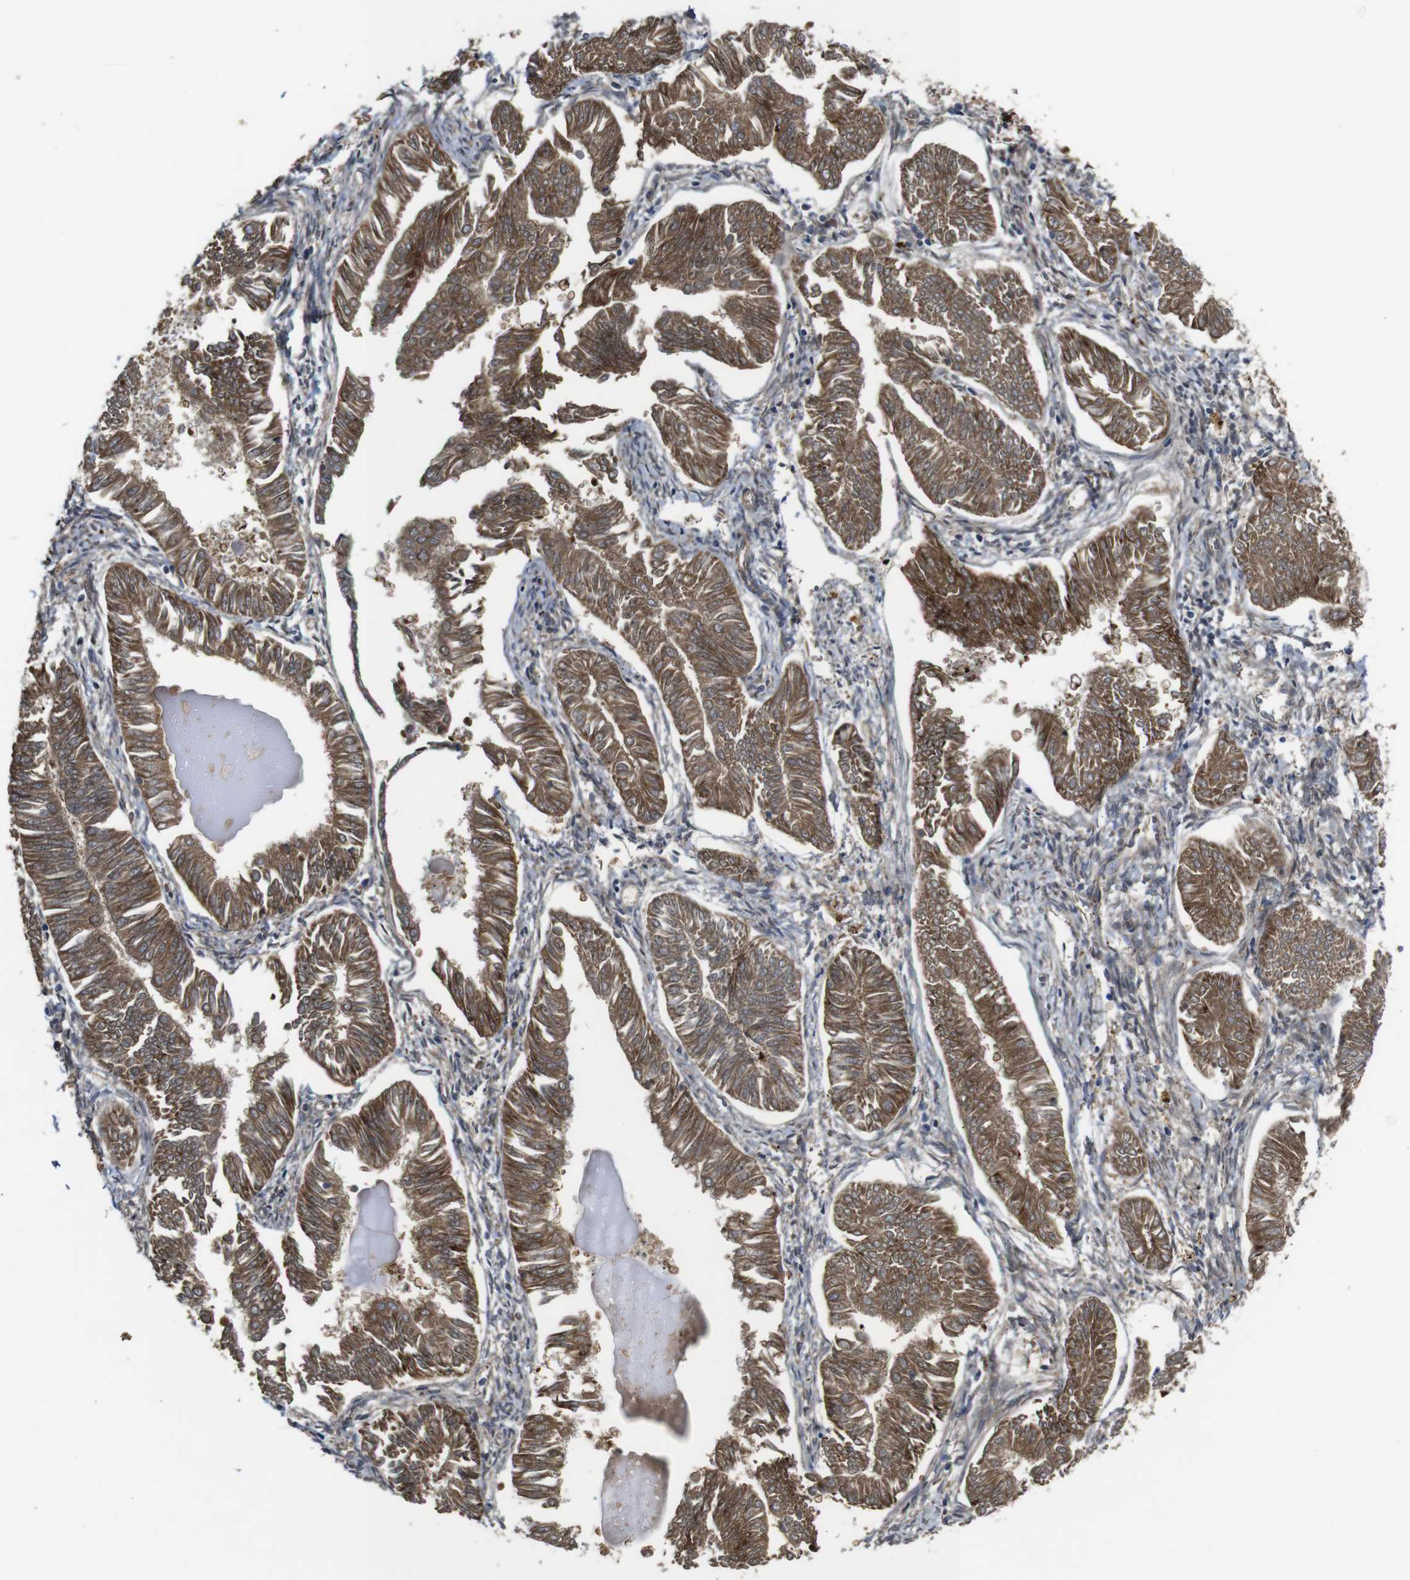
{"staining": {"intensity": "moderate", "quantity": ">75%", "location": "cytoplasmic/membranous"}, "tissue": "endometrial cancer", "cell_type": "Tumor cells", "image_type": "cancer", "snomed": [{"axis": "morphology", "description": "Adenocarcinoma, NOS"}, {"axis": "topography", "description": "Endometrium"}], "caption": "Adenocarcinoma (endometrial) stained for a protein (brown) exhibits moderate cytoplasmic/membranous positive positivity in approximately >75% of tumor cells.", "gene": "UBE2G2", "patient": {"sex": "female", "age": 53}}